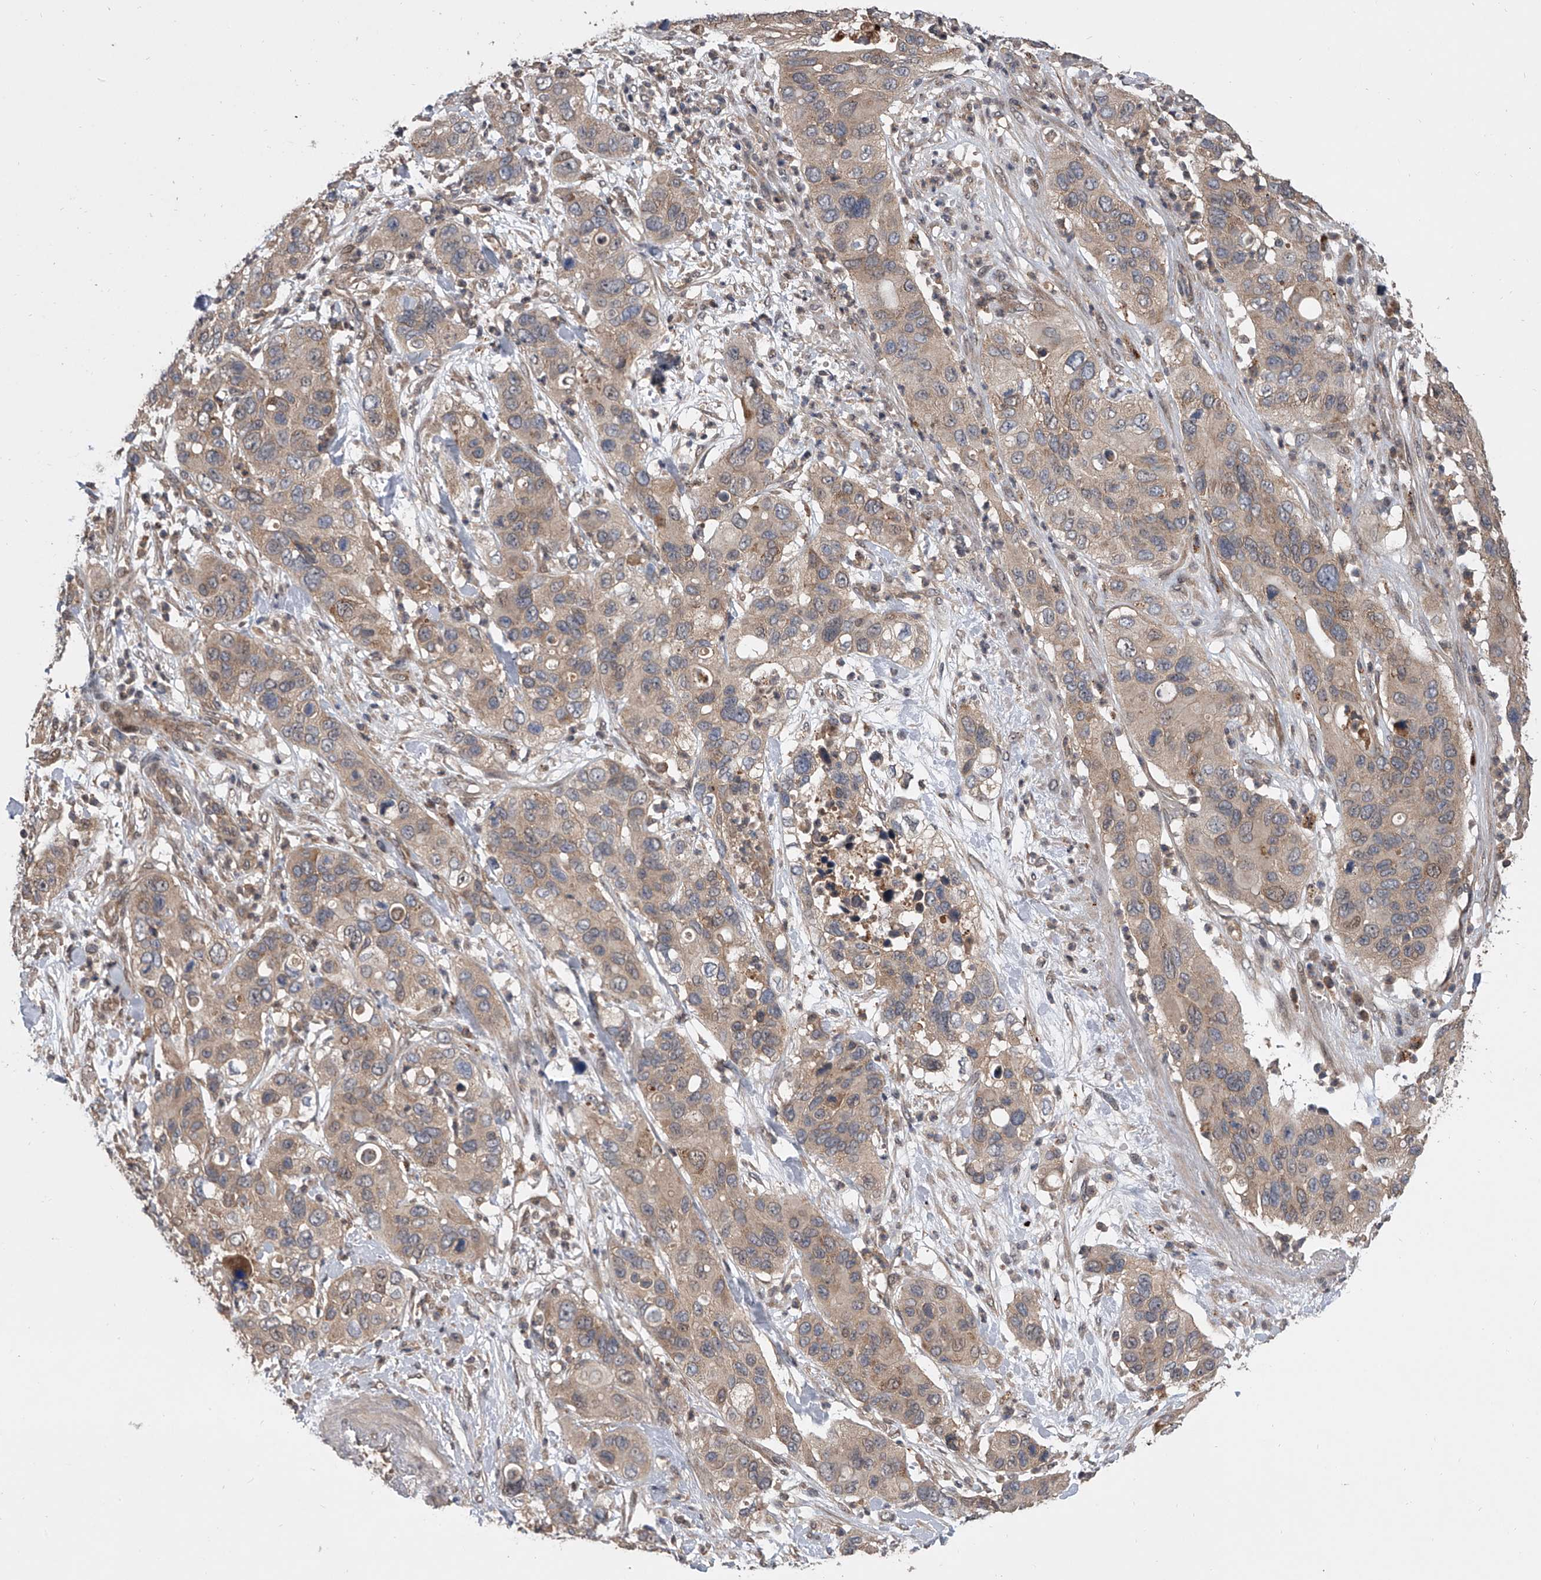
{"staining": {"intensity": "weak", "quantity": "25%-75%", "location": "cytoplasmic/membranous"}, "tissue": "pancreatic cancer", "cell_type": "Tumor cells", "image_type": "cancer", "snomed": [{"axis": "morphology", "description": "Adenocarcinoma, NOS"}, {"axis": "topography", "description": "Pancreas"}], "caption": "A low amount of weak cytoplasmic/membranous expression is identified in about 25%-75% of tumor cells in pancreatic cancer (adenocarcinoma) tissue.", "gene": "GEMIN8", "patient": {"sex": "female", "age": 71}}